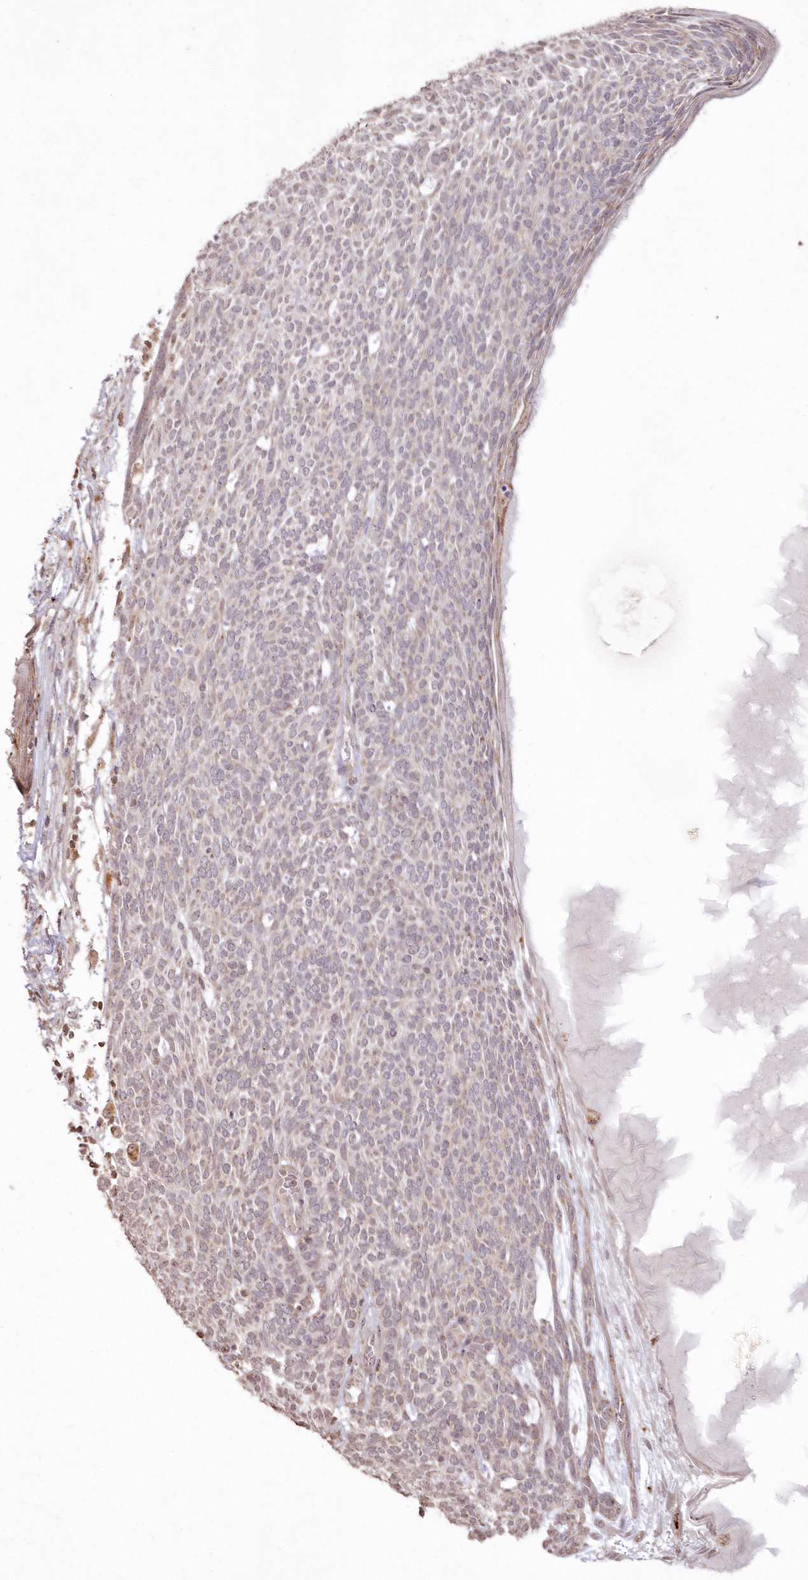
{"staining": {"intensity": "weak", "quantity": "25%-75%", "location": "cytoplasmic/membranous"}, "tissue": "skin cancer", "cell_type": "Tumor cells", "image_type": "cancer", "snomed": [{"axis": "morphology", "description": "Squamous cell carcinoma, NOS"}, {"axis": "topography", "description": "Skin"}], "caption": "This image displays IHC staining of skin squamous cell carcinoma, with low weak cytoplasmic/membranous staining in approximately 25%-75% of tumor cells.", "gene": "ARSB", "patient": {"sex": "female", "age": 90}}